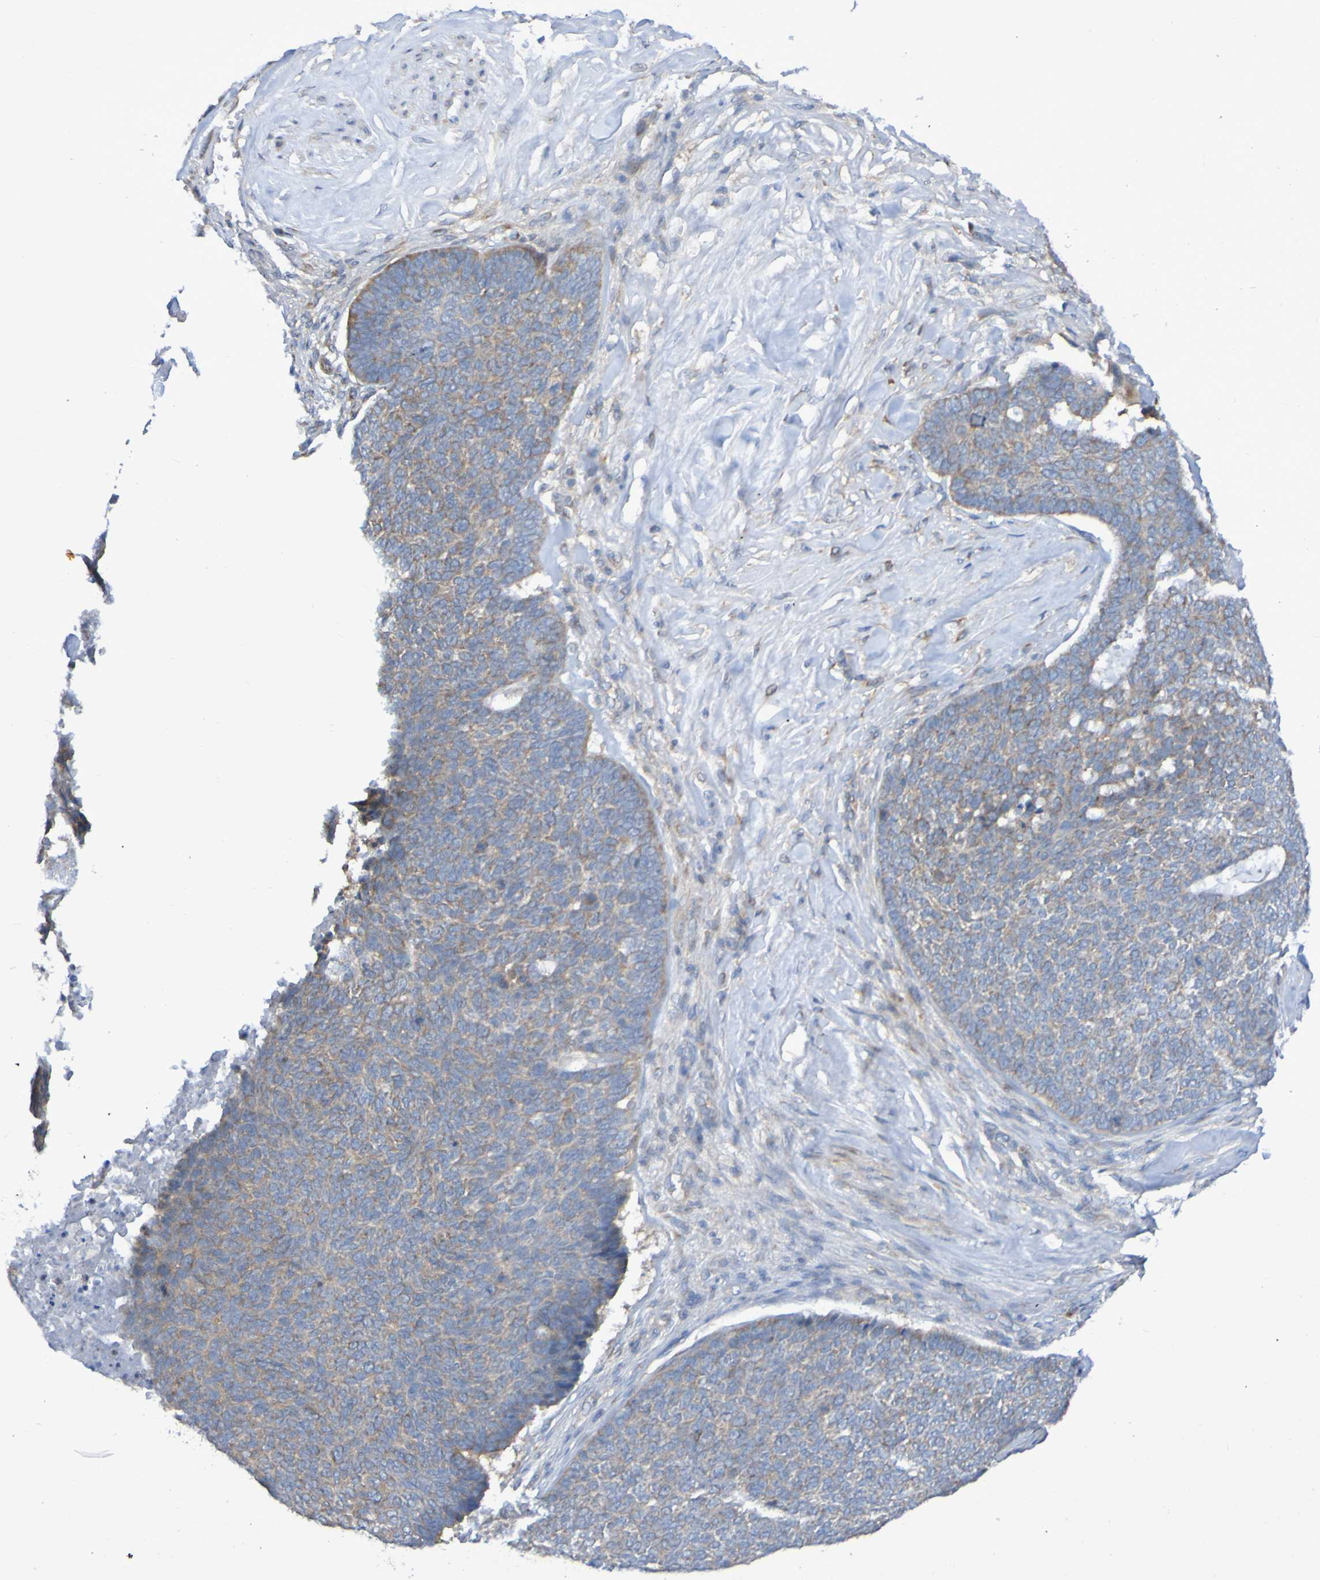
{"staining": {"intensity": "weak", "quantity": ">75%", "location": "cytoplasmic/membranous"}, "tissue": "skin cancer", "cell_type": "Tumor cells", "image_type": "cancer", "snomed": [{"axis": "morphology", "description": "Basal cell carcinoma"}, {"axis": "topography", "description": "Skin"}], "caption": "A brown stain highlights weak cytoplasmic/membranous expression of a protein in skin cancer (basal cell carcinoma) tumor cells.", "gene": "LMBRD2", "patient": {"sex": "male", "age": 84}}